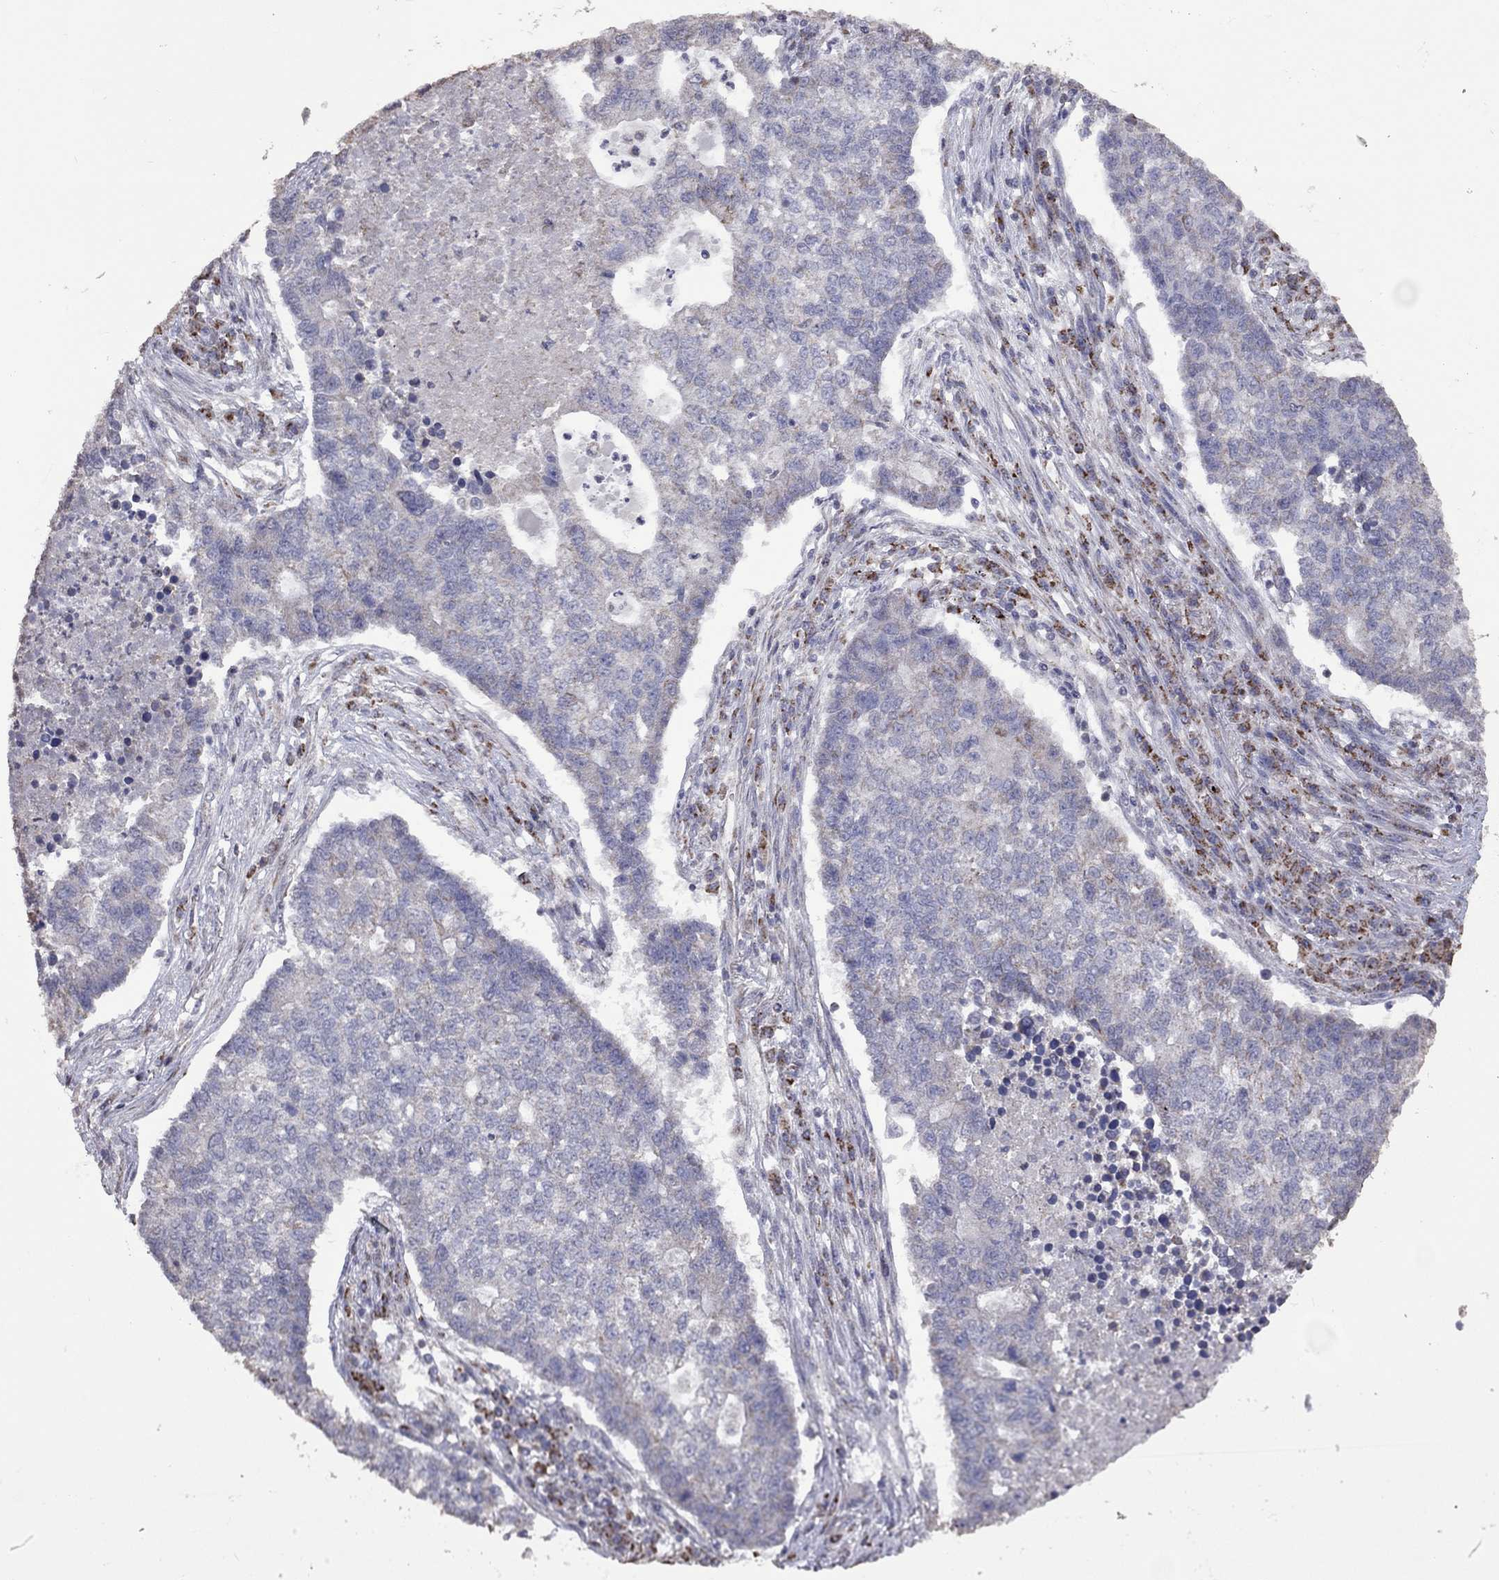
{"staining": {"intensity": "weak", "quantity": "25%-75%", "location": "cytoplasmic/membranous"}, "tissue": "lung cancer", "cell_type": "Tumor cells", "image_type": "cancer", "snomed": [{"axis": "morphology", "description": "Adenocarcinoma, NOS"}, {"axis": "topography", "description": "Lung"}], "caption": "Protein expression analysis of human lung cancer reveals weak cytoplasmic/membranous positivity in about 25%-75% of tumor cells.", "gene": "NDUFB1", "patient": {"sex": "male", "age": 57}}